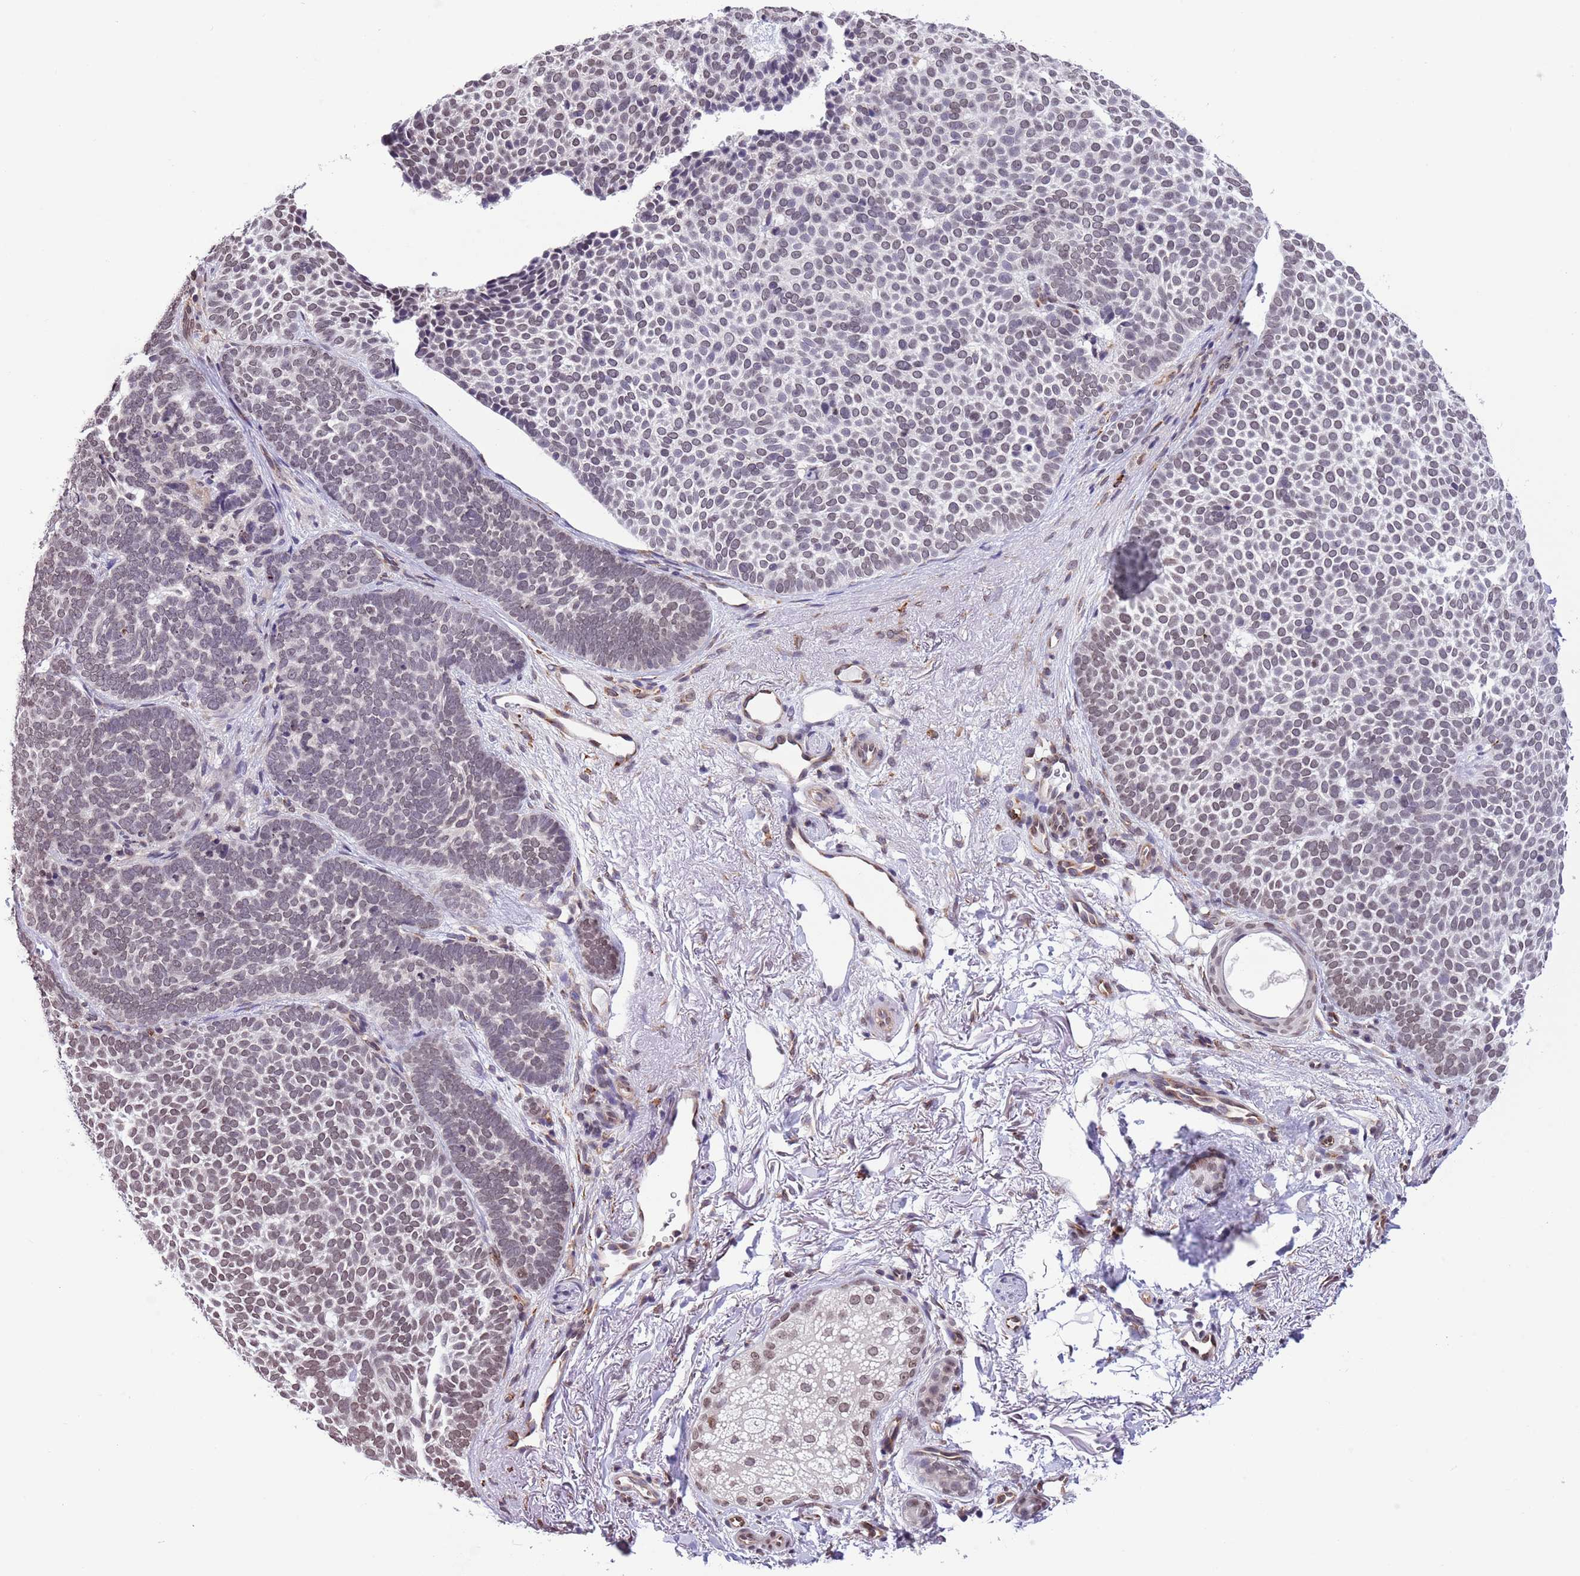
{"staining": {"intensity": "weak", "quantity": ">75%", "location": "nuclear"}, "tissue": "skin cancer", "cell_type": "Tumor cells", "image_type": "cancer", "snomed": [{"axis": "morphology", "description": "Basal cell carcinoma"}, {"axis": "topography", "description": "Skin"}], "caption": "Skin basal cell carcinoma stained with immunohistochemistry (IHC) shows weak nuclear staining in approximately >75% of tumor cells. (Stains: DAB (3,3'-diaminobenzidine) in brown, nuclei in blue, Microscopy: brightfield microscopy at high magnification).", "gene": "NRIP1", "patient": {"sex": "female", "age": 77}}